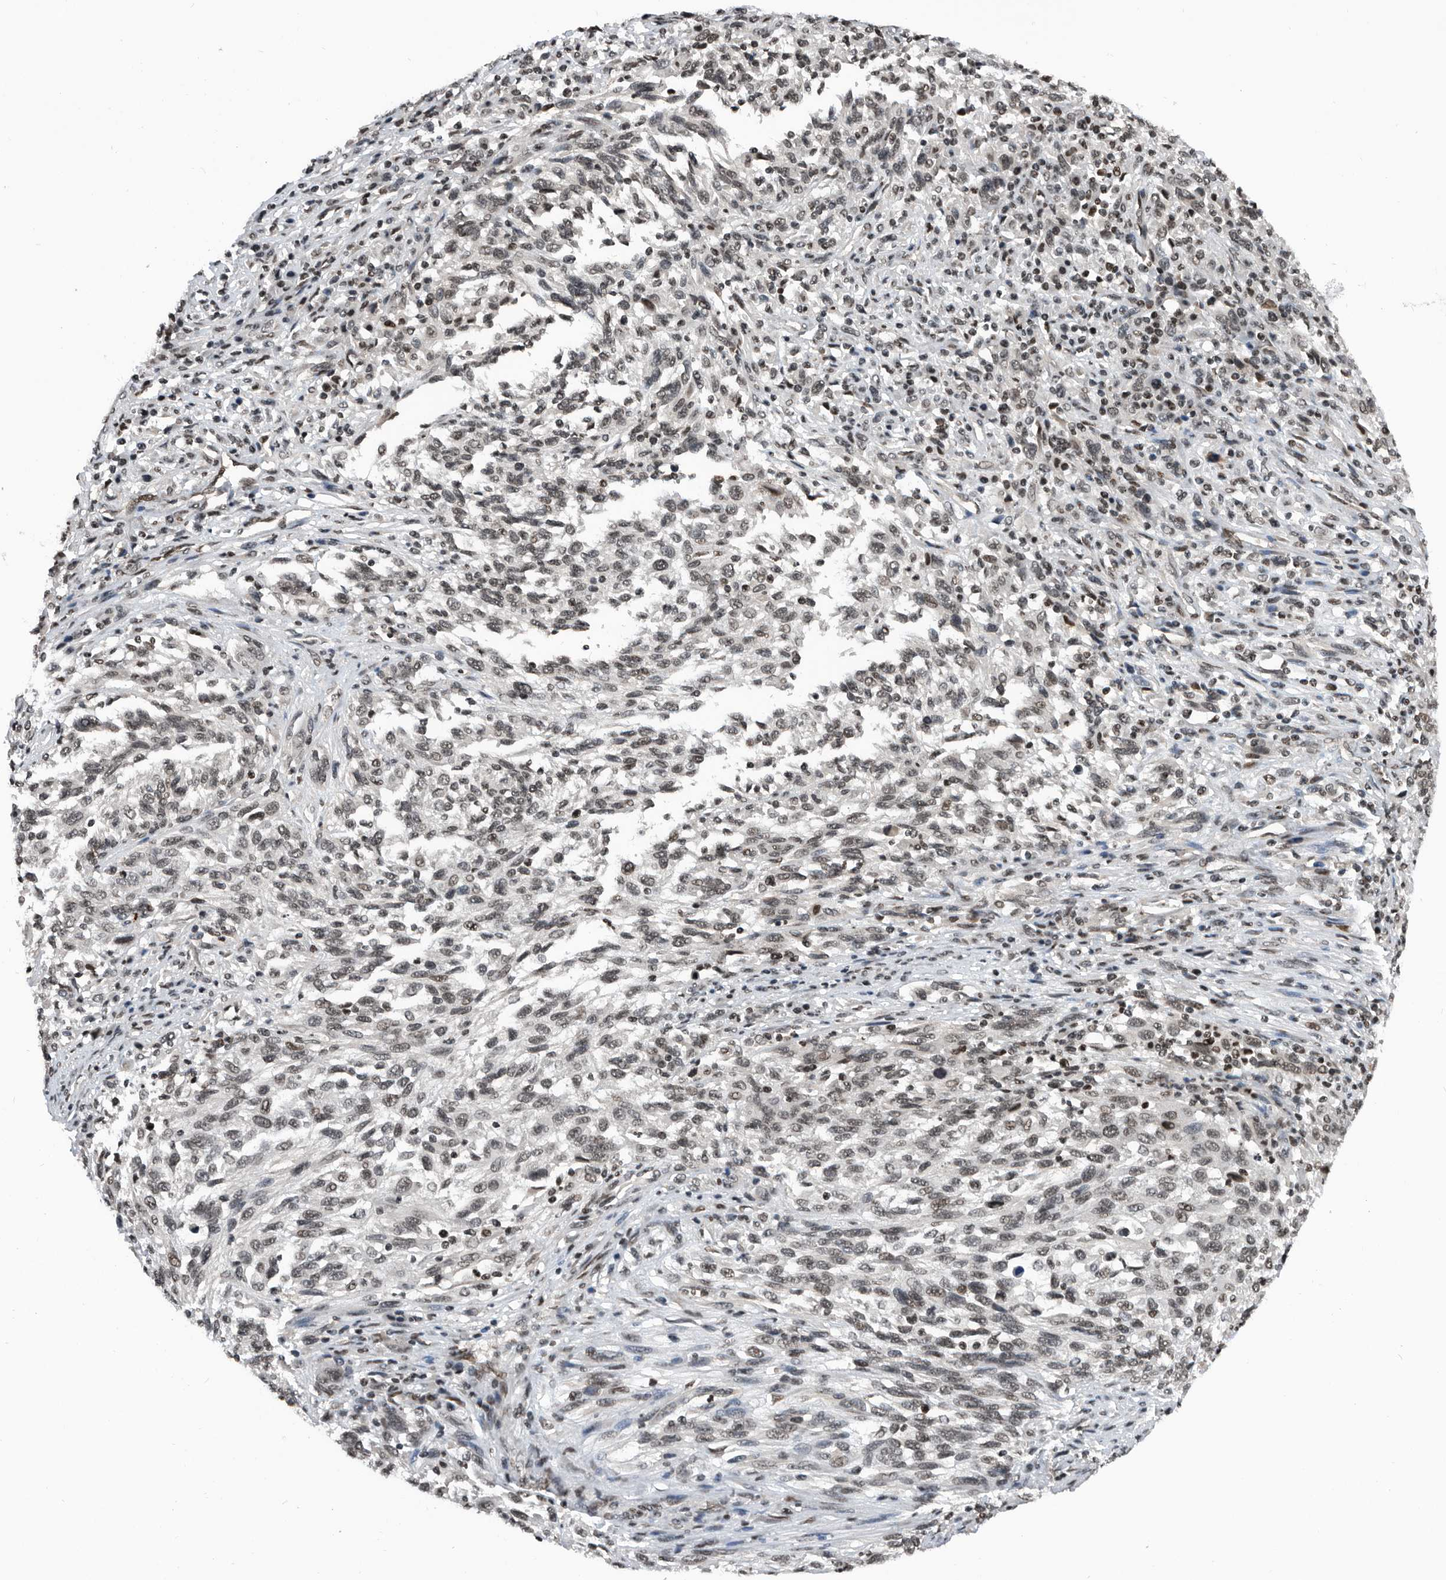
{"staining": {"intensity": "weak", "quantity": "25%-75%", "location": "nuclear"}, "tissue": "melanoma", "cell_type": "Tumor cells", "image_type": "cancer", "snomed": [{"axis": "morphology", "description": "Malignant melanoma, Metastatic site"}, {"axis": "topography", "description": "Lymph node"}], "caption": "An image of human melanoma stained for a protein exhibits weak nuclear brown staining in tumor cells. (DAB (3,3'-diaminobenzidine) = brown stain, brightfield microscopy at high magnification).", "gene": "SNRNP48", "patient": {"sex": "male", "age": 61}}